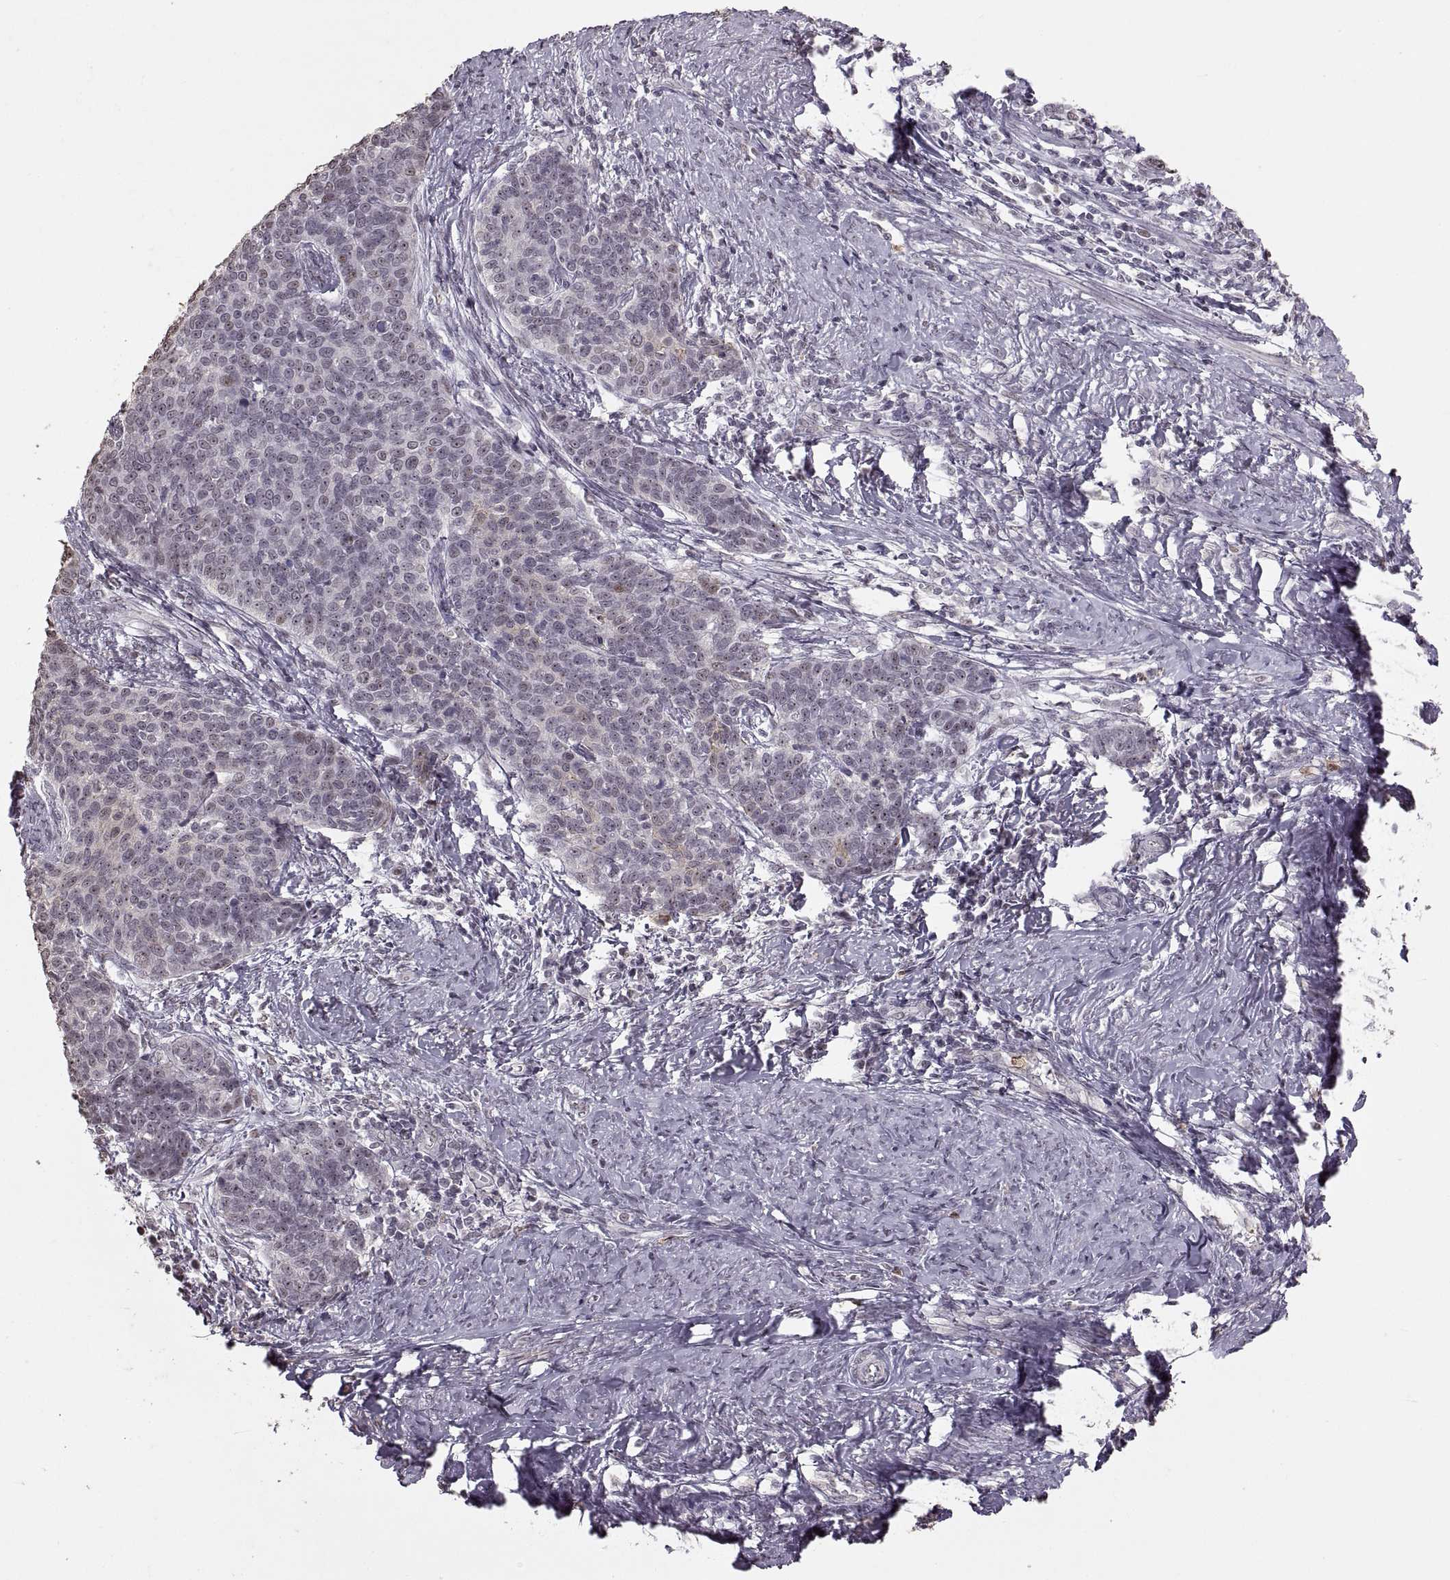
{"staining": {"intensity": "negative", "quantity": "none", "location": "none"}, "tissue": "cervical cancer", "cell_type": "Tumor cells", "image_type": "cancer", "snomed": [{"axis": "morphology", "description": "Squamous cell carcinoma, NOS"}, {"axis": "topography", "description": "Cervix"}], "caption": "Tumor cells show no significant expression in cervical cancer (squamous cell carcinoma). The staining was performed using DAB (3,3'-diaminobenzidine) to visualize the protein expression in brown, while the nuclei were stained in blue with hematoxylin (Magnification: 20x).", "gene": "PALS1", "patient": {"sex": "female", "age": 39}}